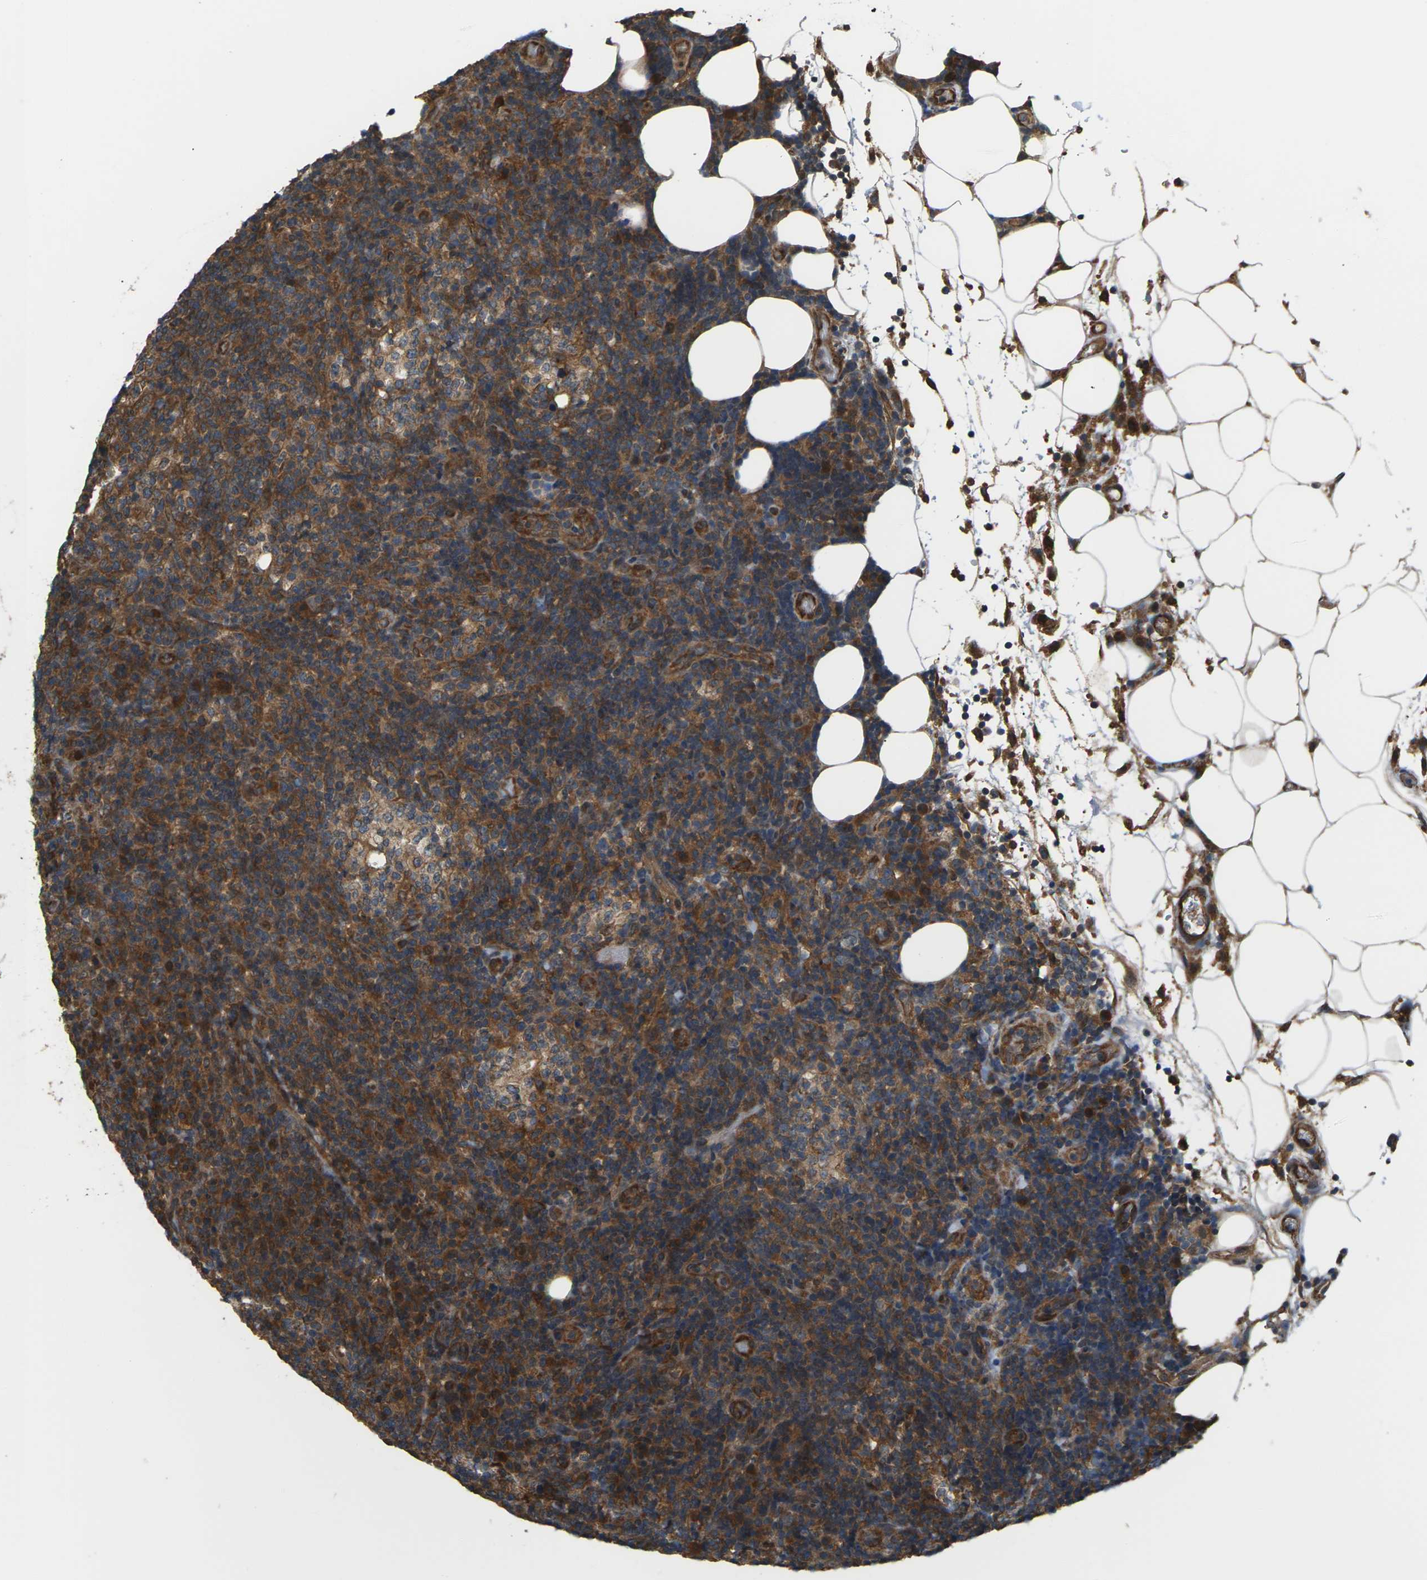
{"staining": {"intensity": "strong", "quantity": ">75%", "location": "cytoplasmic/membranous"}, "tissue": "lymphoma", "cell_type": "Tumor cells", "image_type": "cancer", "snomed": [{"axis": "morphology", "description": "Malignant lymphoma, non-Hodgkin's type, High grade"}, {"axis": "topography", "description": "Lymph node"}], "caption": "Strong cytoplasmic/membranous staining is appreciated in approximately >75% of tumor cells in lymphoma.", "gene": "NRAS", "patient": {"sex": "female", "age": 76}}